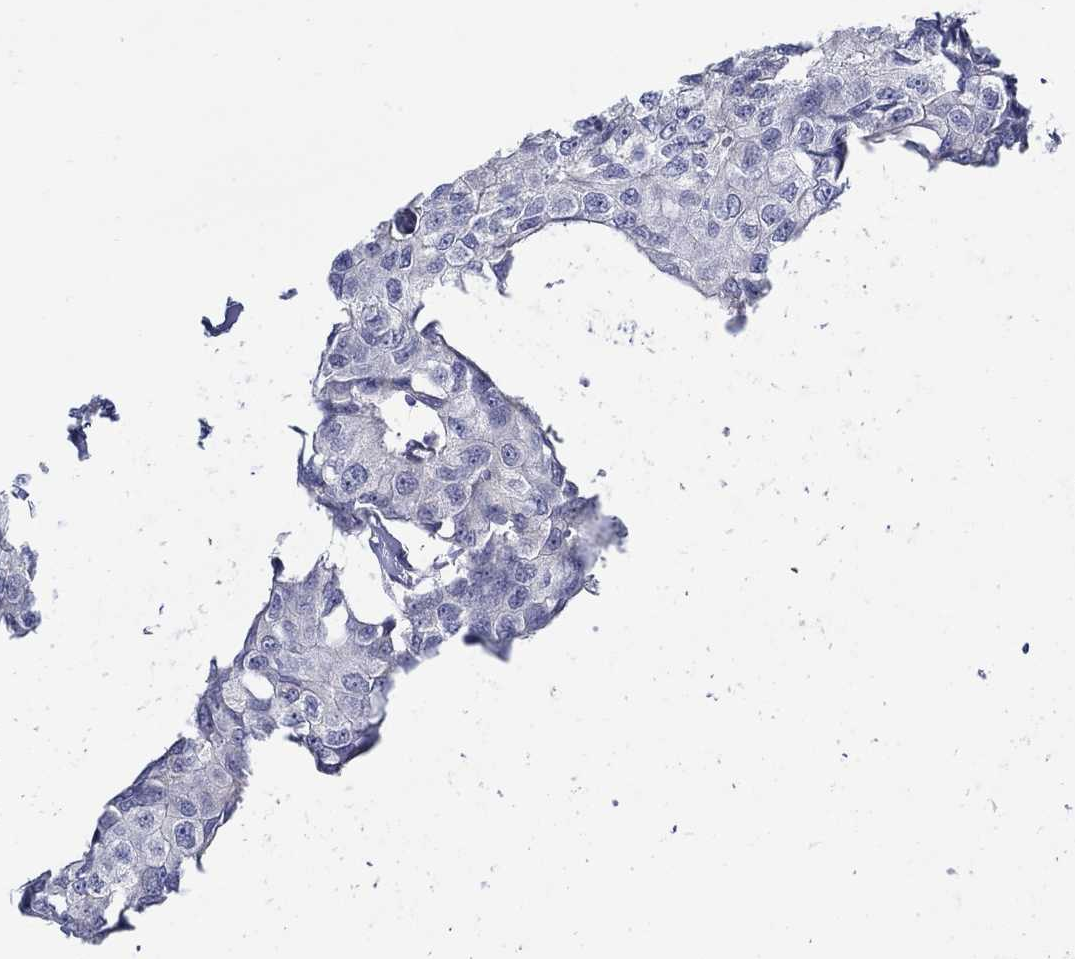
{"staining": {"intensity": "negative", "quantity": "none", "location": "none"}, "tissue": "breast cancer", "cell_type": "Tumor cells", "image_type": "cancer", "snomed": [{"axis": "morphology", "description": "Duct carcinoma"}, {"axis": "topography", "description": "Breast"}], "caption": "DAB immunohistochemical staining of breast cancer (invasive ductal carcinoma) exhibits no significant positivity in tumor cells. The staining is performed using DAB brown chromogen with nuclei counter-stained in using hematoxylin.", "gene": "ABCA4", "patient": {"sex": "female", "age": 80}}